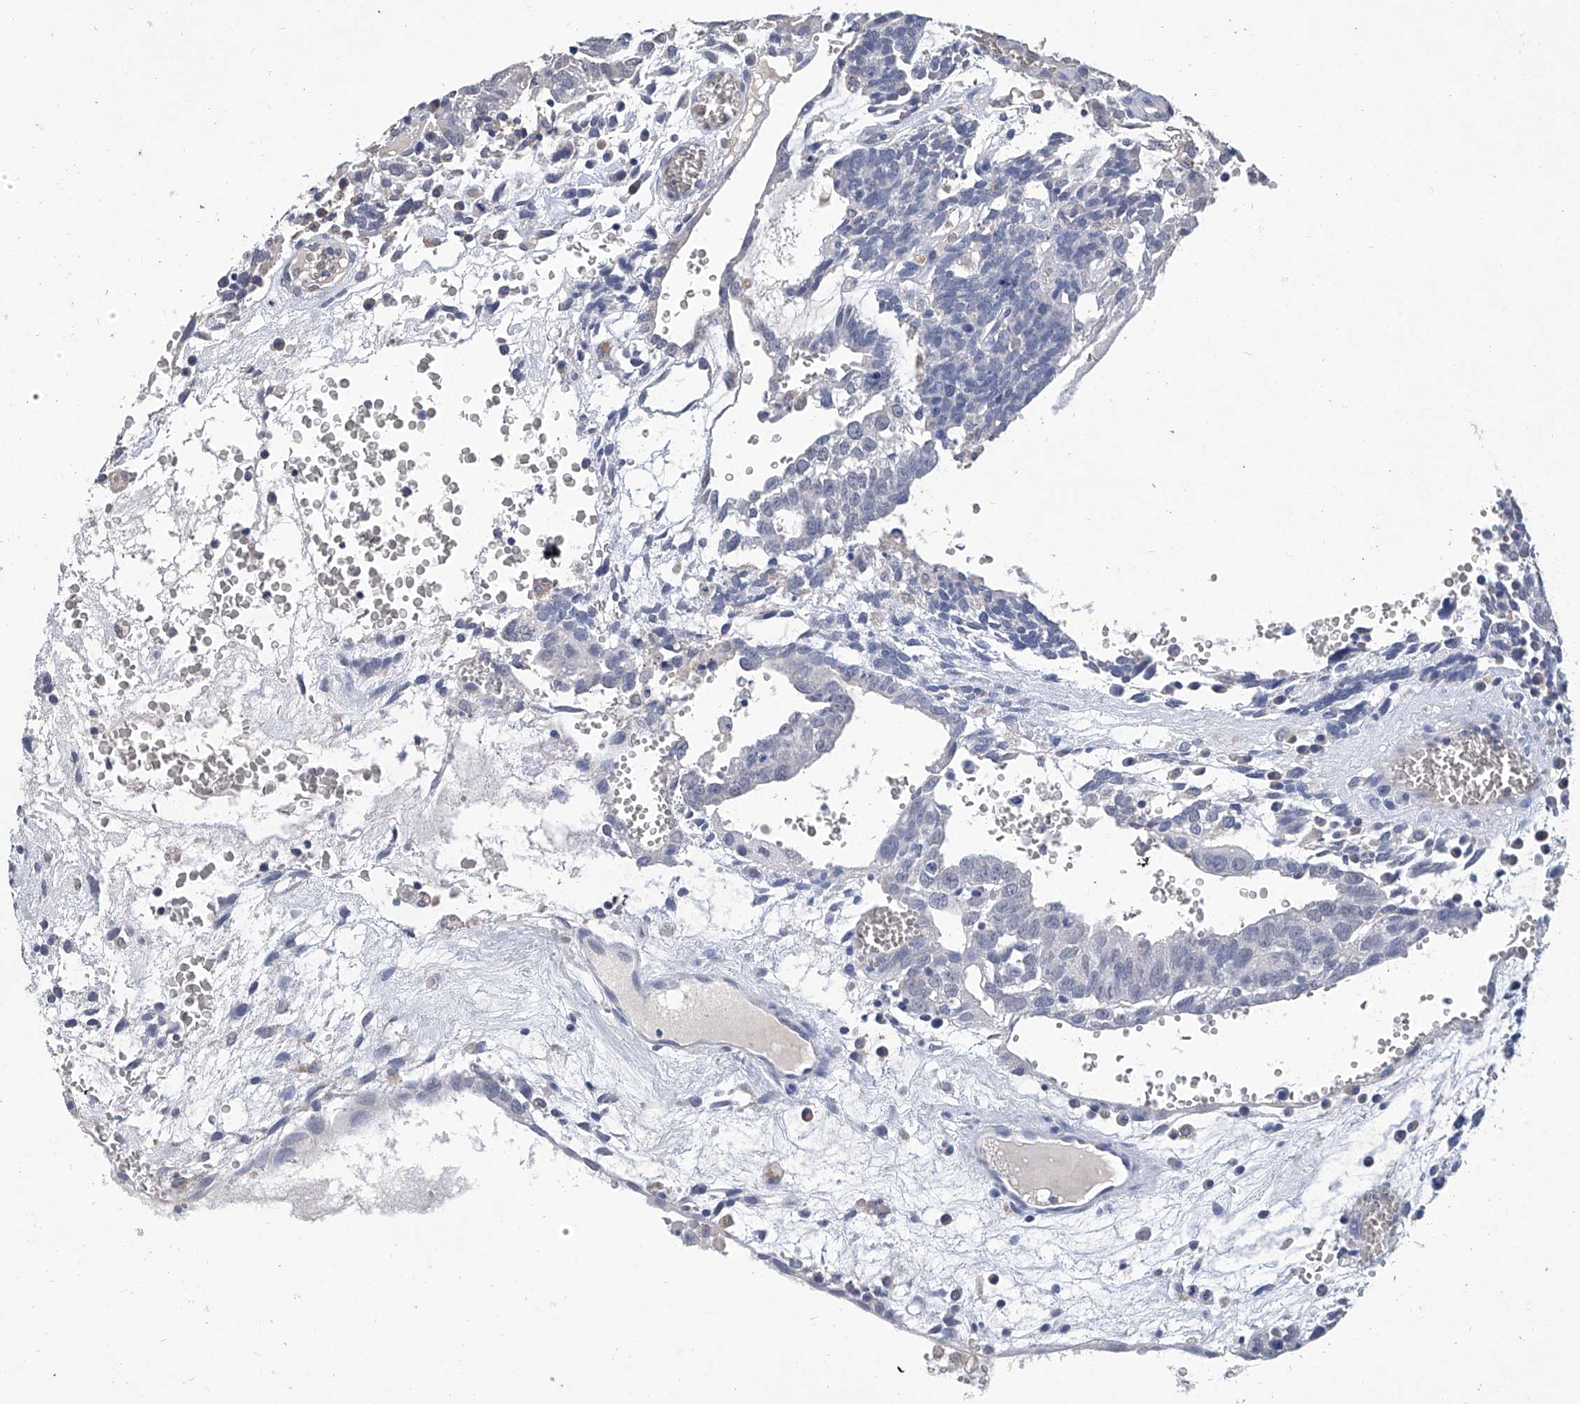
{"staining": {"intensity": "negative", "quantity": "none", "location": "none"}, "tissue": "testis cancer", "cell_type": "Tumor cells", "image_type": "cancer", "snomed": [{"axis": "morphology", "description": "Seminoma, NOS"}, {"axis": "morphology", "description": "Carcinoma, Embryonal, NOS"}, {"axis": "topography", "description": "Testis"}], "caption": "This is an immunohistochemistry (IHC) micrograph of testis embryonal carcinoma. There is no positivity in tumor cells.", "gene": "GPT", "patient": {"sex": "male", "age": 52}}